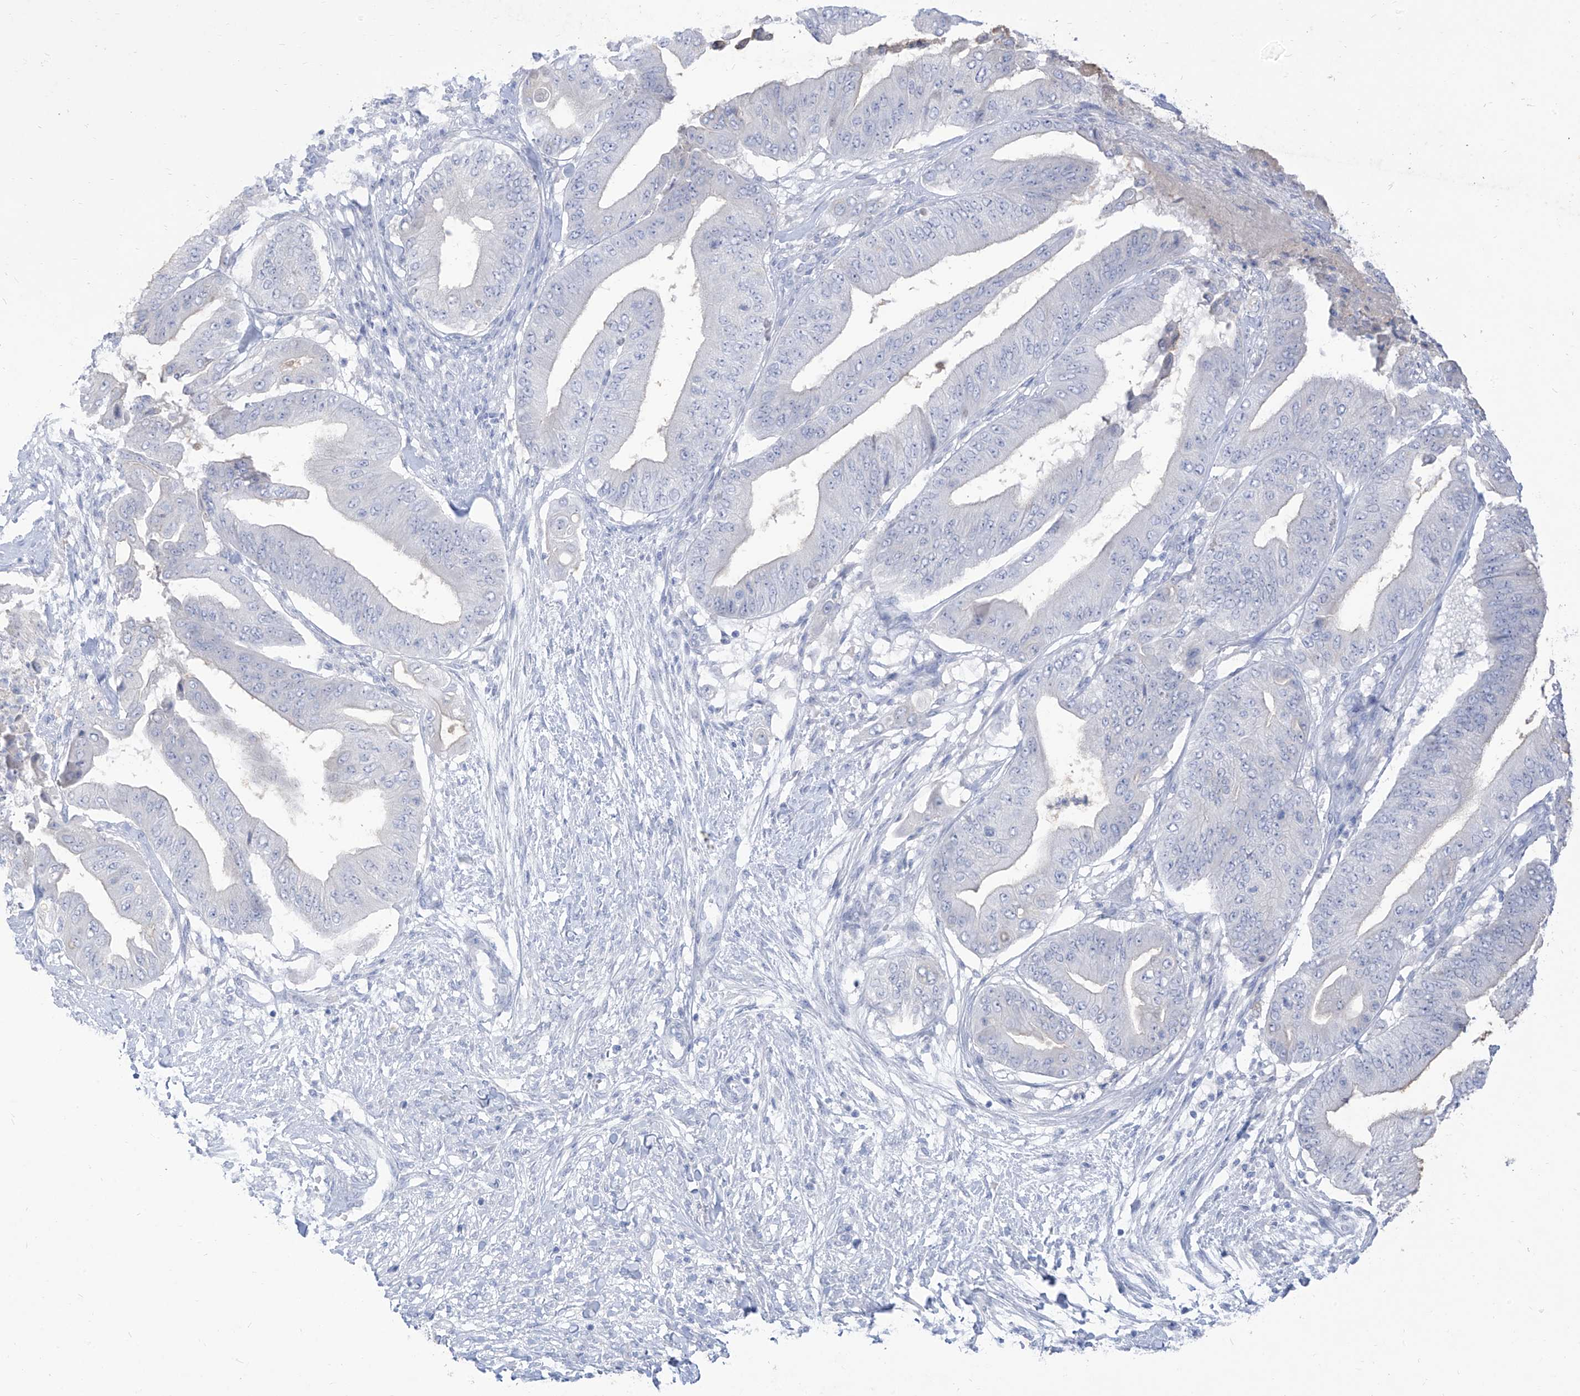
{"staining": {"intensity": "negative", "quantity": "none", "location": "none"}, "tissue": "pancreatic cancer", "cell_type": "Tumor cells", "image_type": "cancer", "snomed": [{"axis": "morphology", "description": "Adenocarcinoma, NOS"}, {"axis": "topography", "description": "Pancreas"}], "caption": "IHC of pancreatic cancer reveals no expression in tumor cells. The staining was performed using DAB (3,3'-diaminobenzidine) to visualize the protein expression in brown, while the nuclei were stained in blue with hematoxylin (Magnification: 20x).", "gene": "TGM4", "patient": {"sex": "female", "age": 77}}